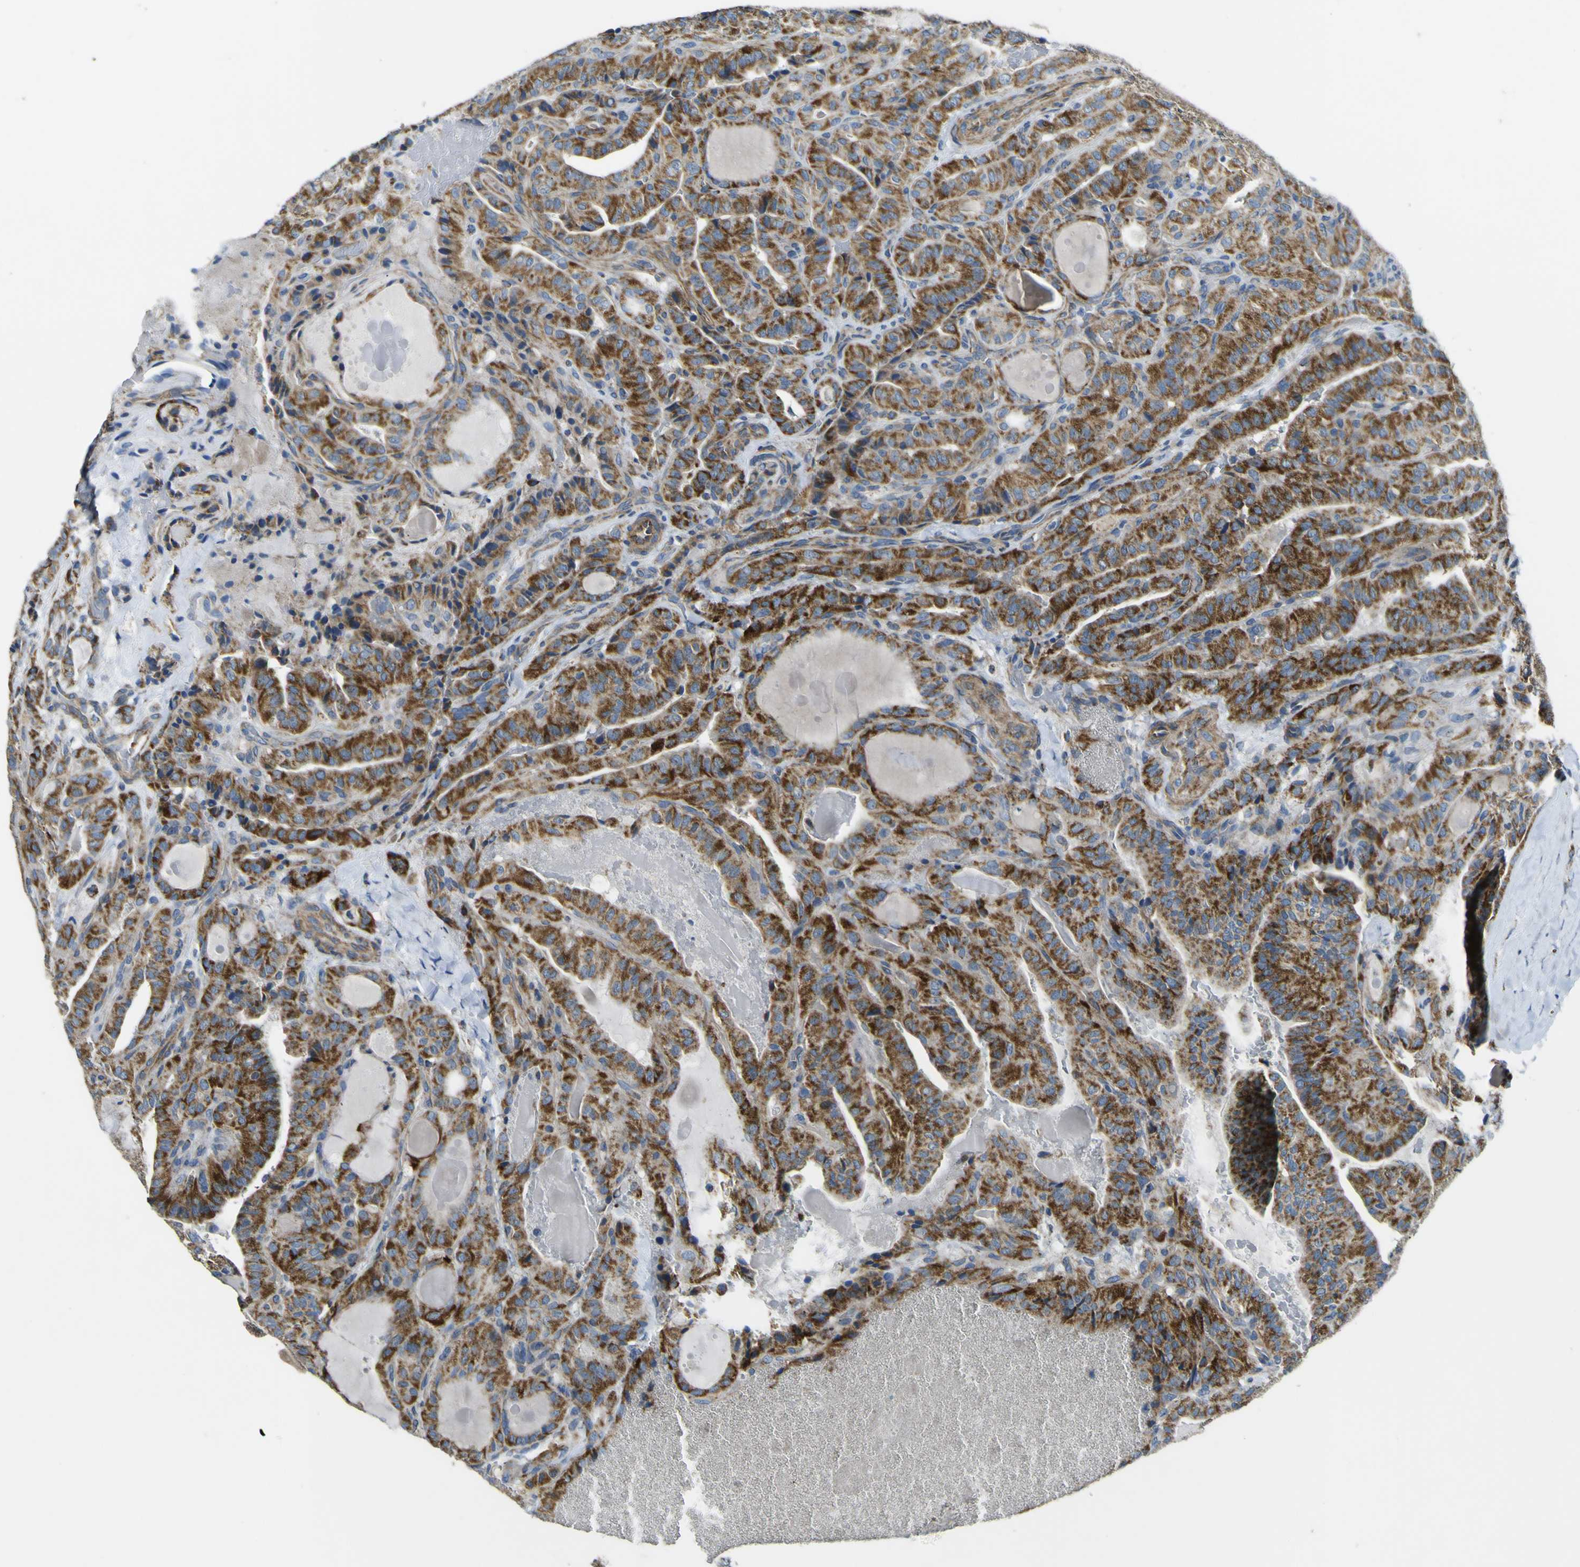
{"staining": {"intensity": "strong", "quantity": ">75%", "location": "cytoplasmic/membranous"}, "tissue": "thyroid cancer", "cell_type": "Tumor cells", "image_type": "cancer", "snomed": [{"axis": "morphology", "description": "Papillary adenocarcinoma, NOS"}, {"axis": "topography", "description": "Thyroid gland"}], "caption": "The image exhibits staining of thyroid cancer (papillary adenocarcinoma), revealing strong cytoplasmic/membranous protein positivity (brown color) within tumor cells. The protein of interest is shown in brown color, while the nuclei are stained blue.", "gene": "ALDH18A1", "patient": {"sex": "male", "age": 77}}